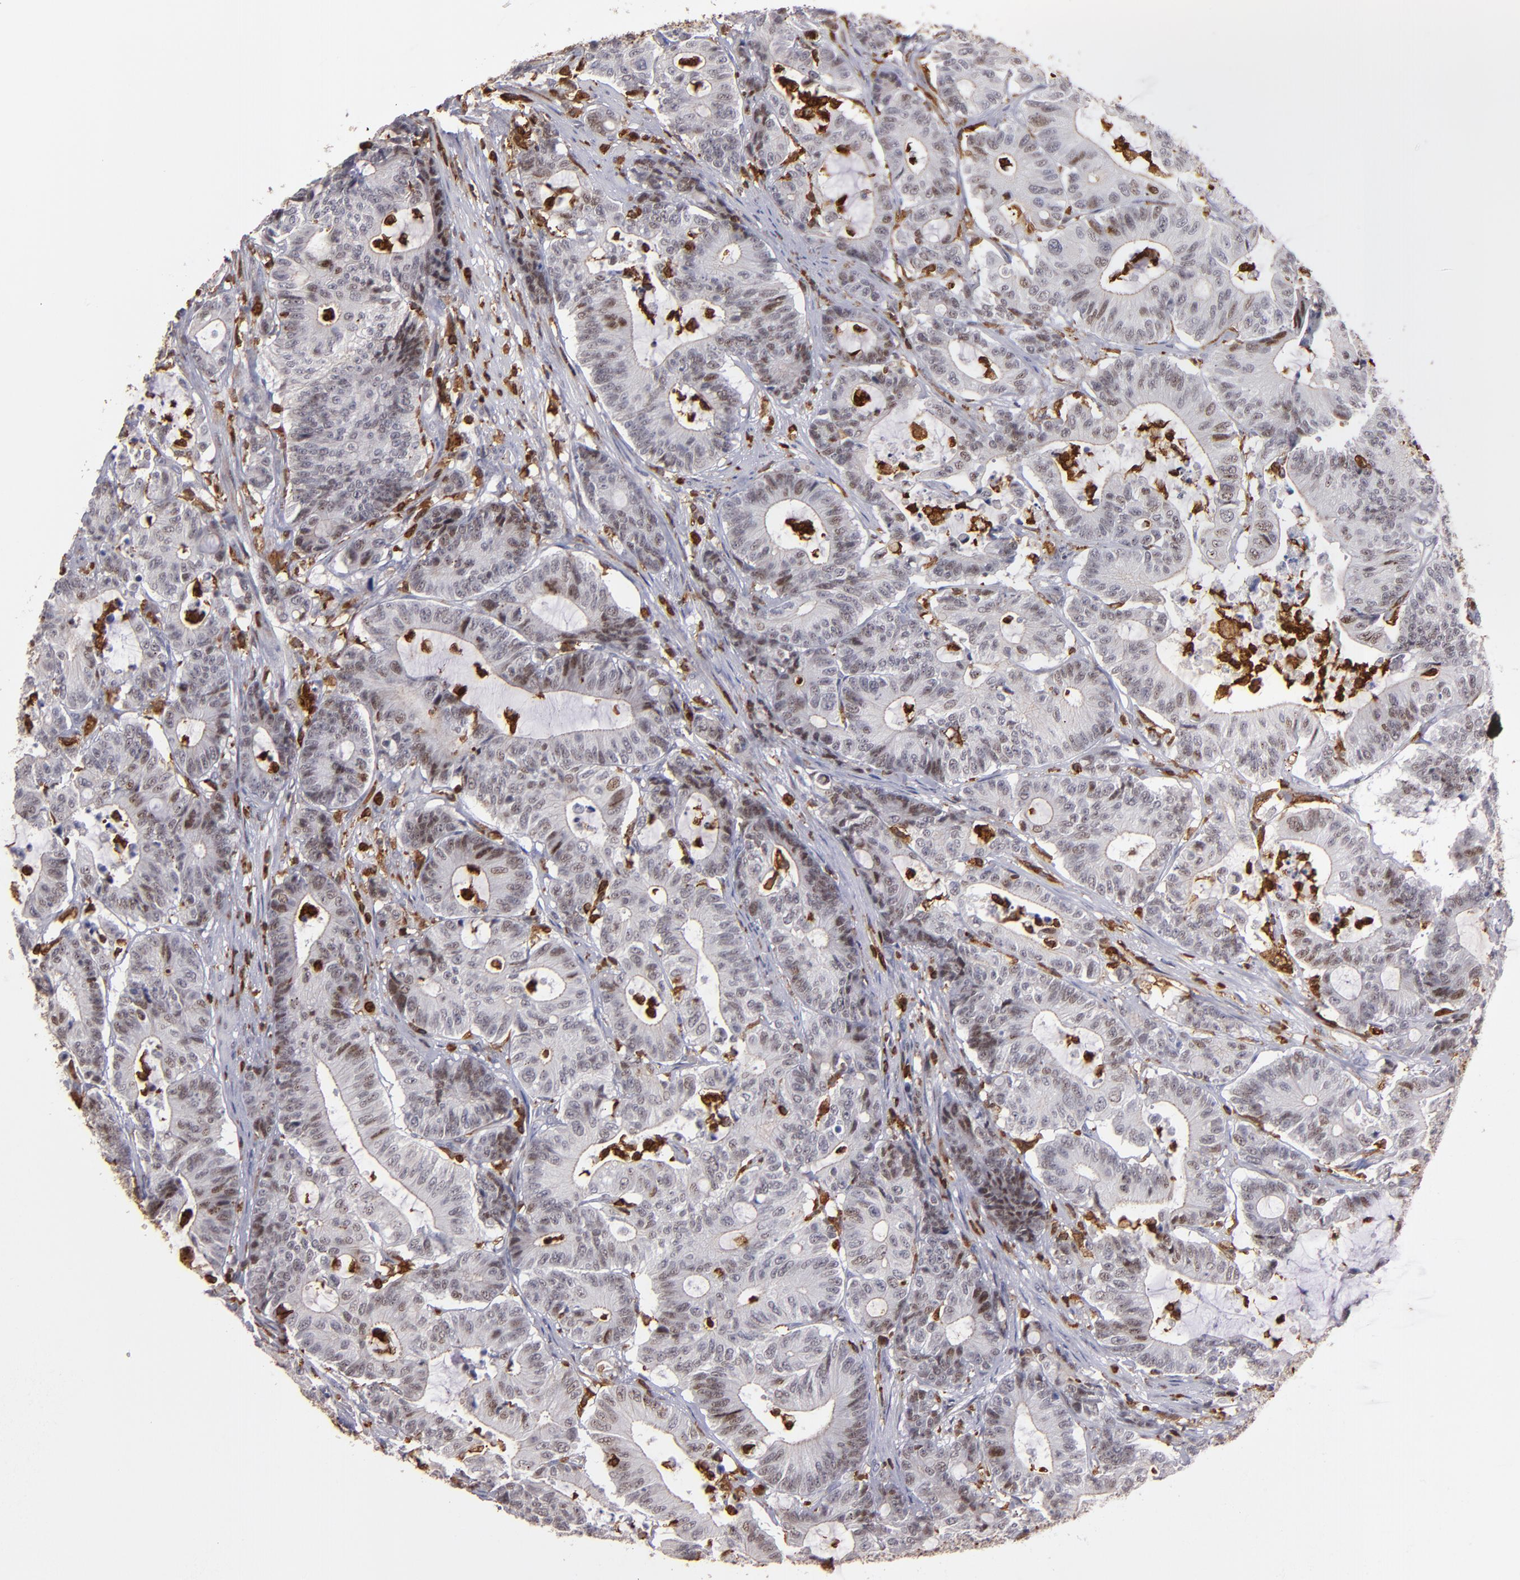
{"staining": {"intensity": "weak", "quantity": "25%-75%", "location": "nuclear"}, "tissue": "colorectal cancer", "cell_type": "Tumor cells", "image_type": "cancer", "snomed": [{"axis": "morphology", "description": "Adenocarcinoma, NOS"}, {"axis": "topography", "description": "Colon"}], "caption": "Tumor cells demonstrate weak nuclear expression in approximately 25%-75% of cells in colorectal cancer (adenocarcinoma). (Stains: DAB in brown, nuclei in blue, Microscopy: brightfield microscopy at high magnification).", "gene": "WAS", "patient": {"sex": "female", "age": 84}}